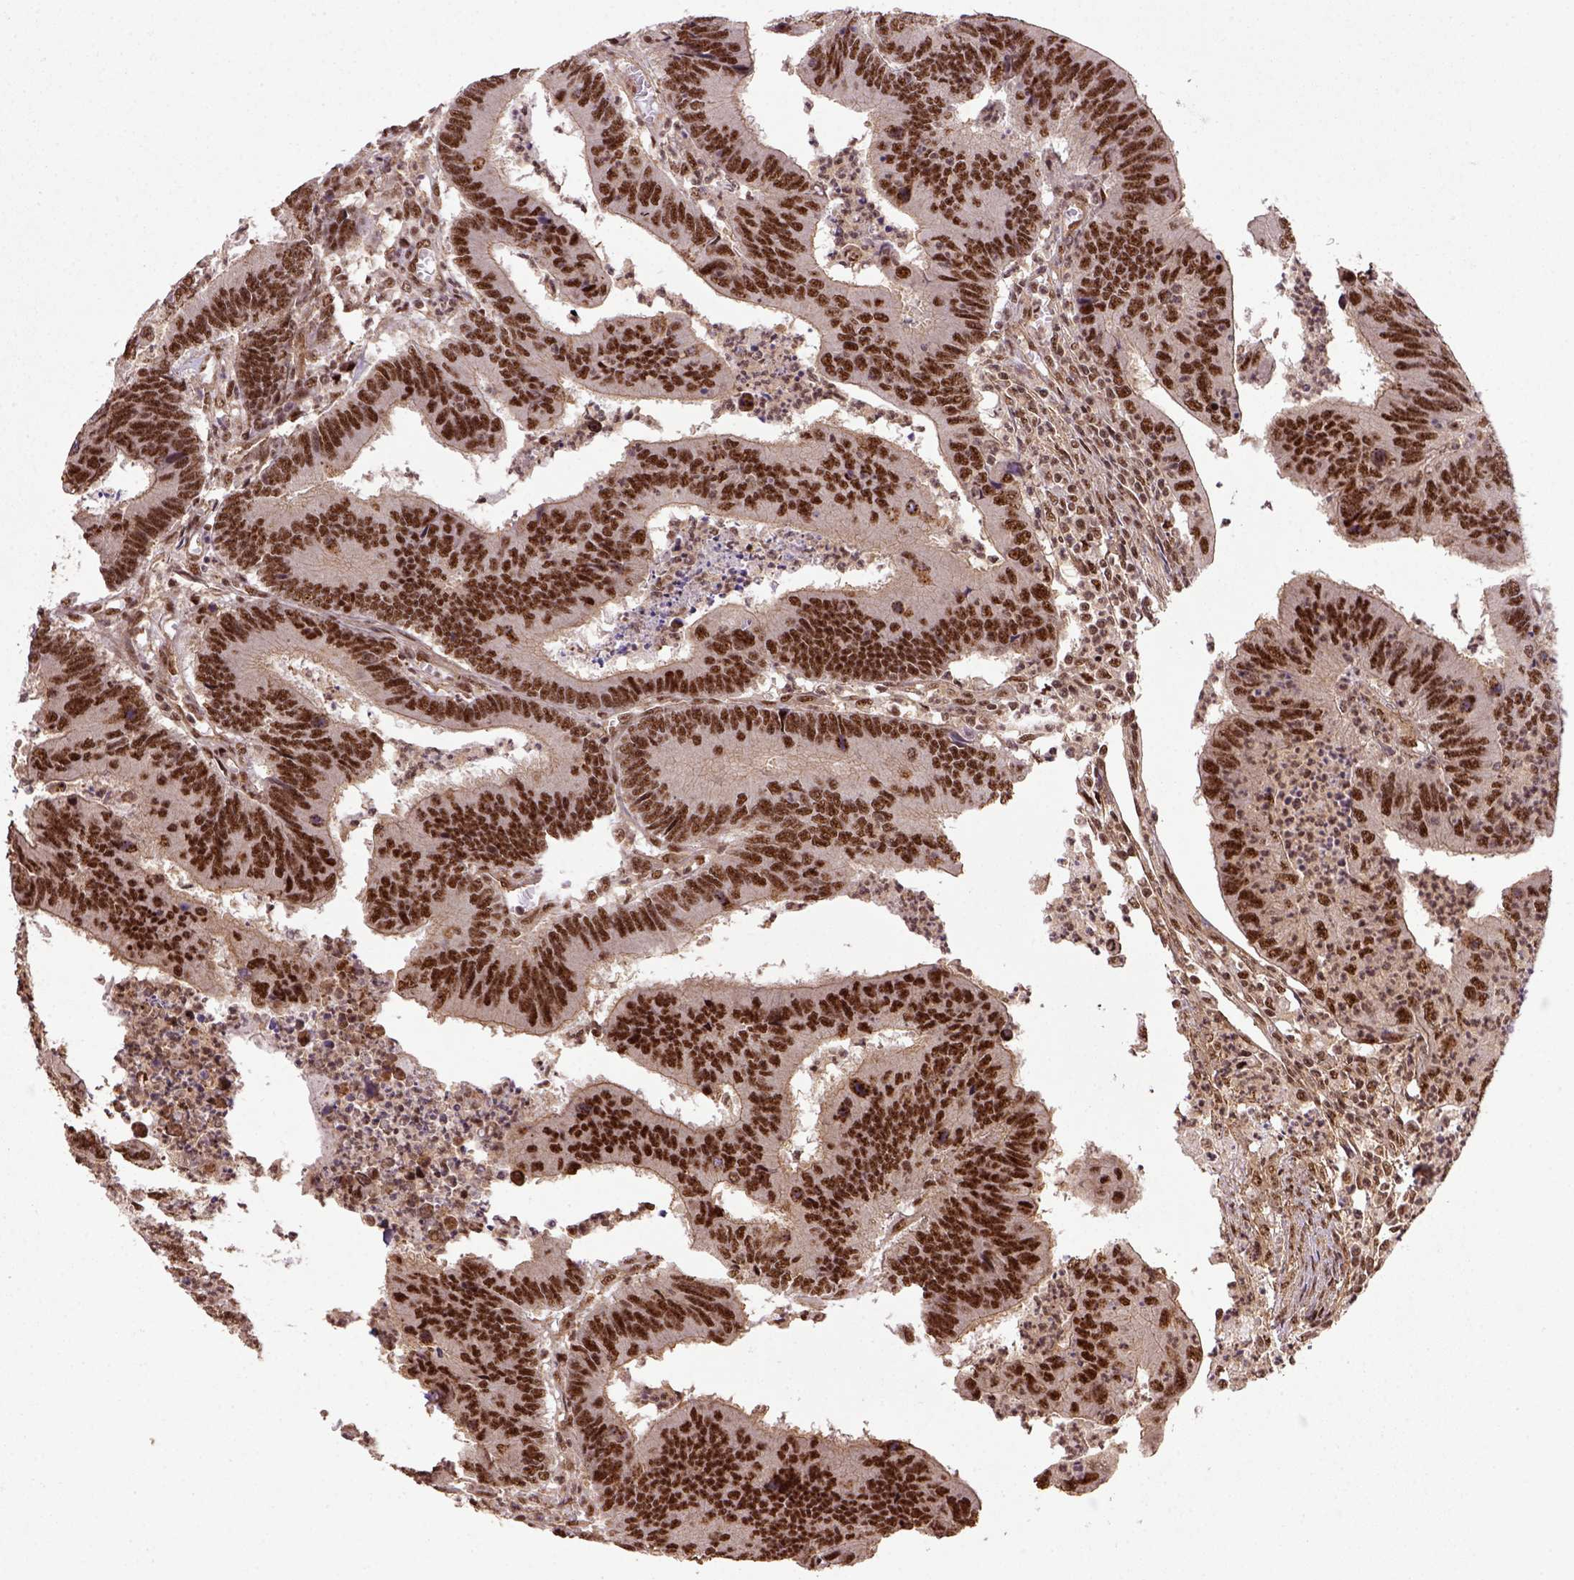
{"staining": {"intensity": "strong", "quantity": ">75%", "location": "nuclear"}, "tissue": "colorectal cancer", "cell_type": "Tumor cells", "image_type": "cancer", "snomed": [{"axis": "morphology", "description": "Adenocarcinoma, NOS"}, {"axis": "topography", "description": "Colon"}], "caption": "Immunohistochemical staining of human colorectal adenocarcinoma demonstrates high levels of strong nuclear protein positivity in about >75% of tumor cells. The staining was performed using DAB (3,3'-diaminobenzidine) to visualize the protein expression in brown, while the nuclei were stained in blue with hematoxylin (Magnification: 20x).", "gene": "PPIG", "patient": {"sex": "female", "age": 67}}